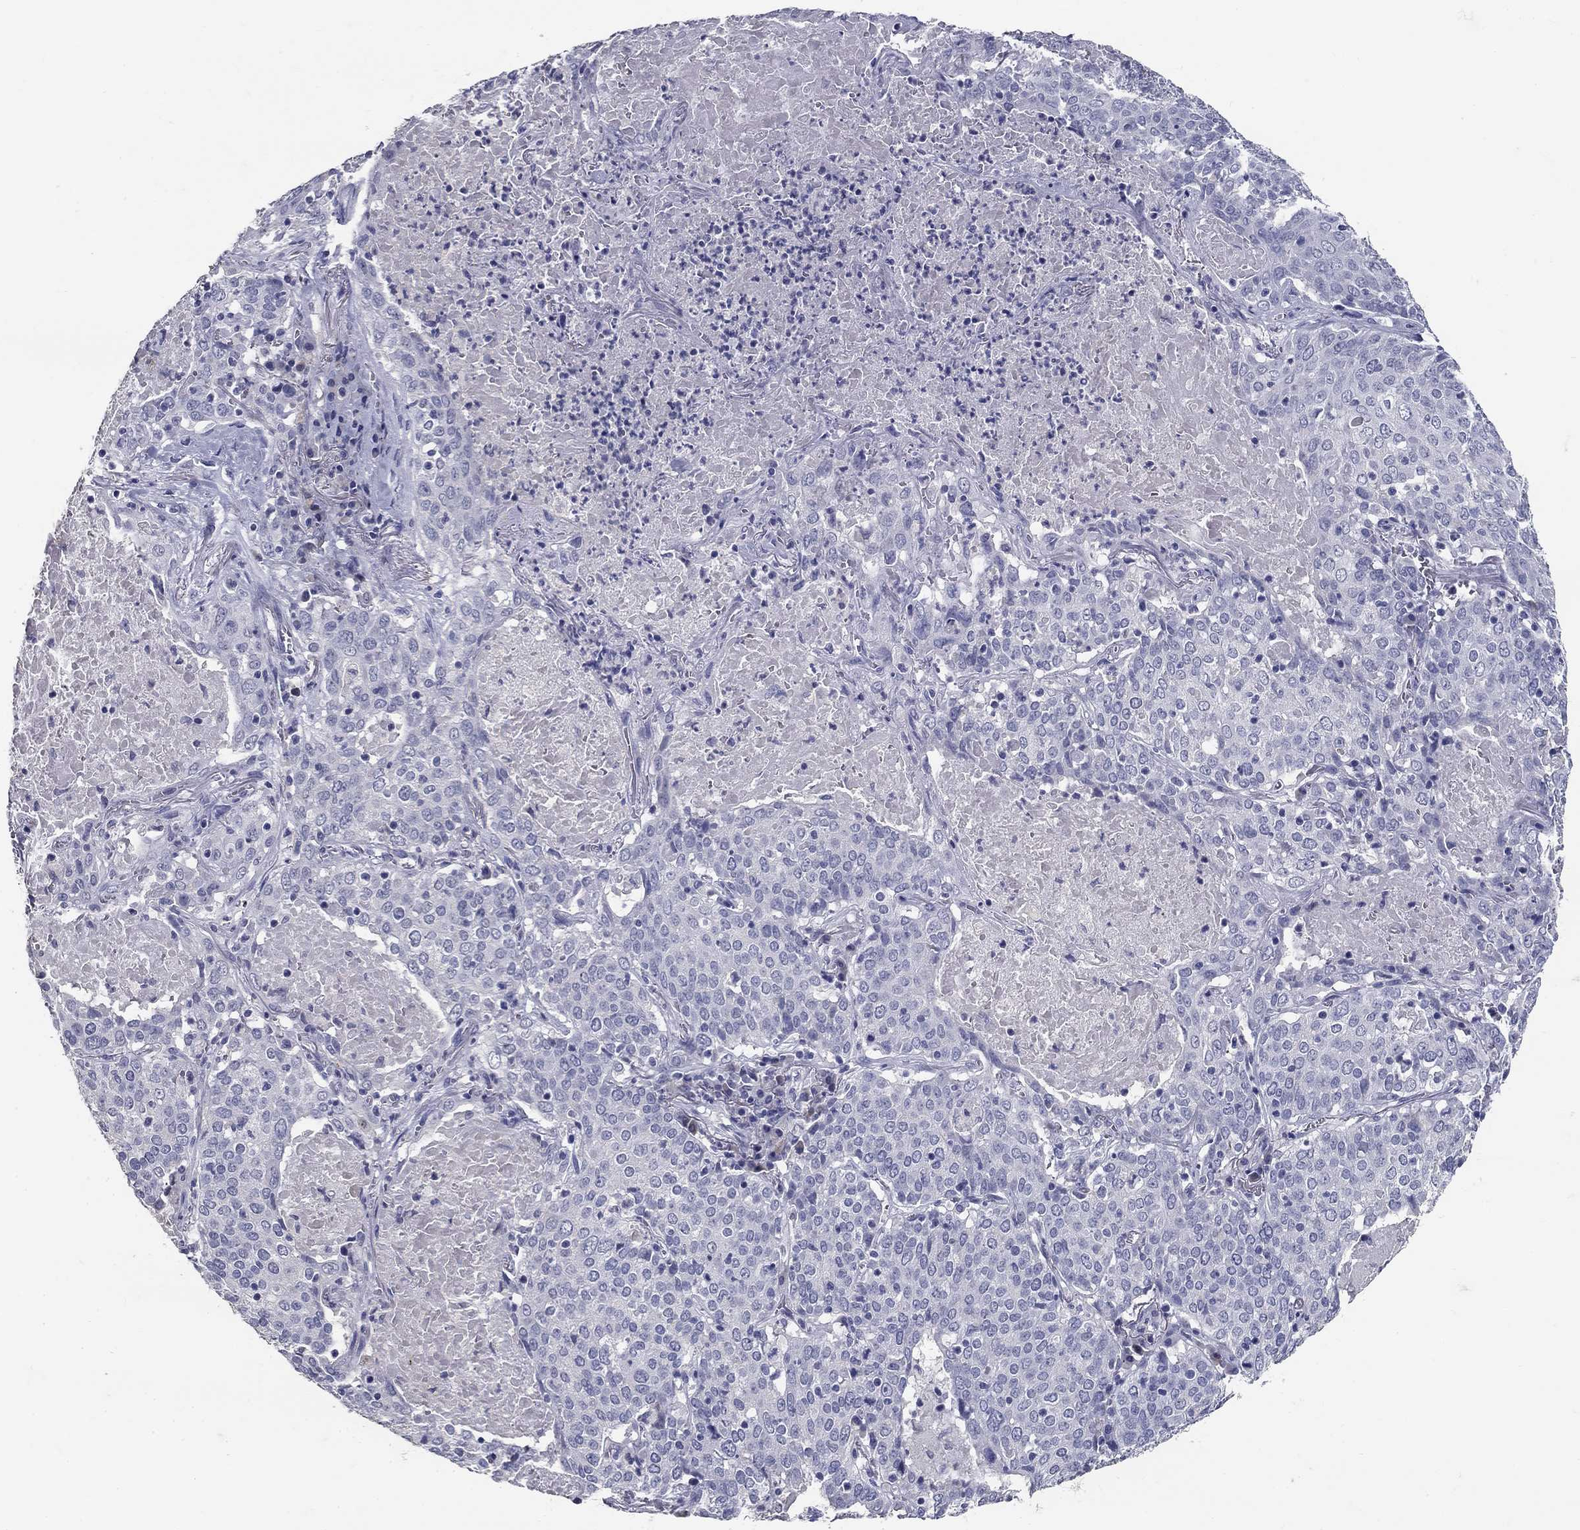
{"staining": {"intensity": "negative", "quantity": "none", "location": "none"}, "tissue": "lung cancer", "cell_type": "Tumor cells", "image_type": "cancer", "snomed": [{"axis": "morphology", "description": "Squamous cell carcinoma, NOS"}, {"axis": "topography", "description": "Lung"}], "caption": "Lung cancer (squamous cell carcinoma) was stained to show a protein in brown. There is no significant staining in tumor cells.", "gene": "POMC", "patient": {"sex": "male", "age": 82}}